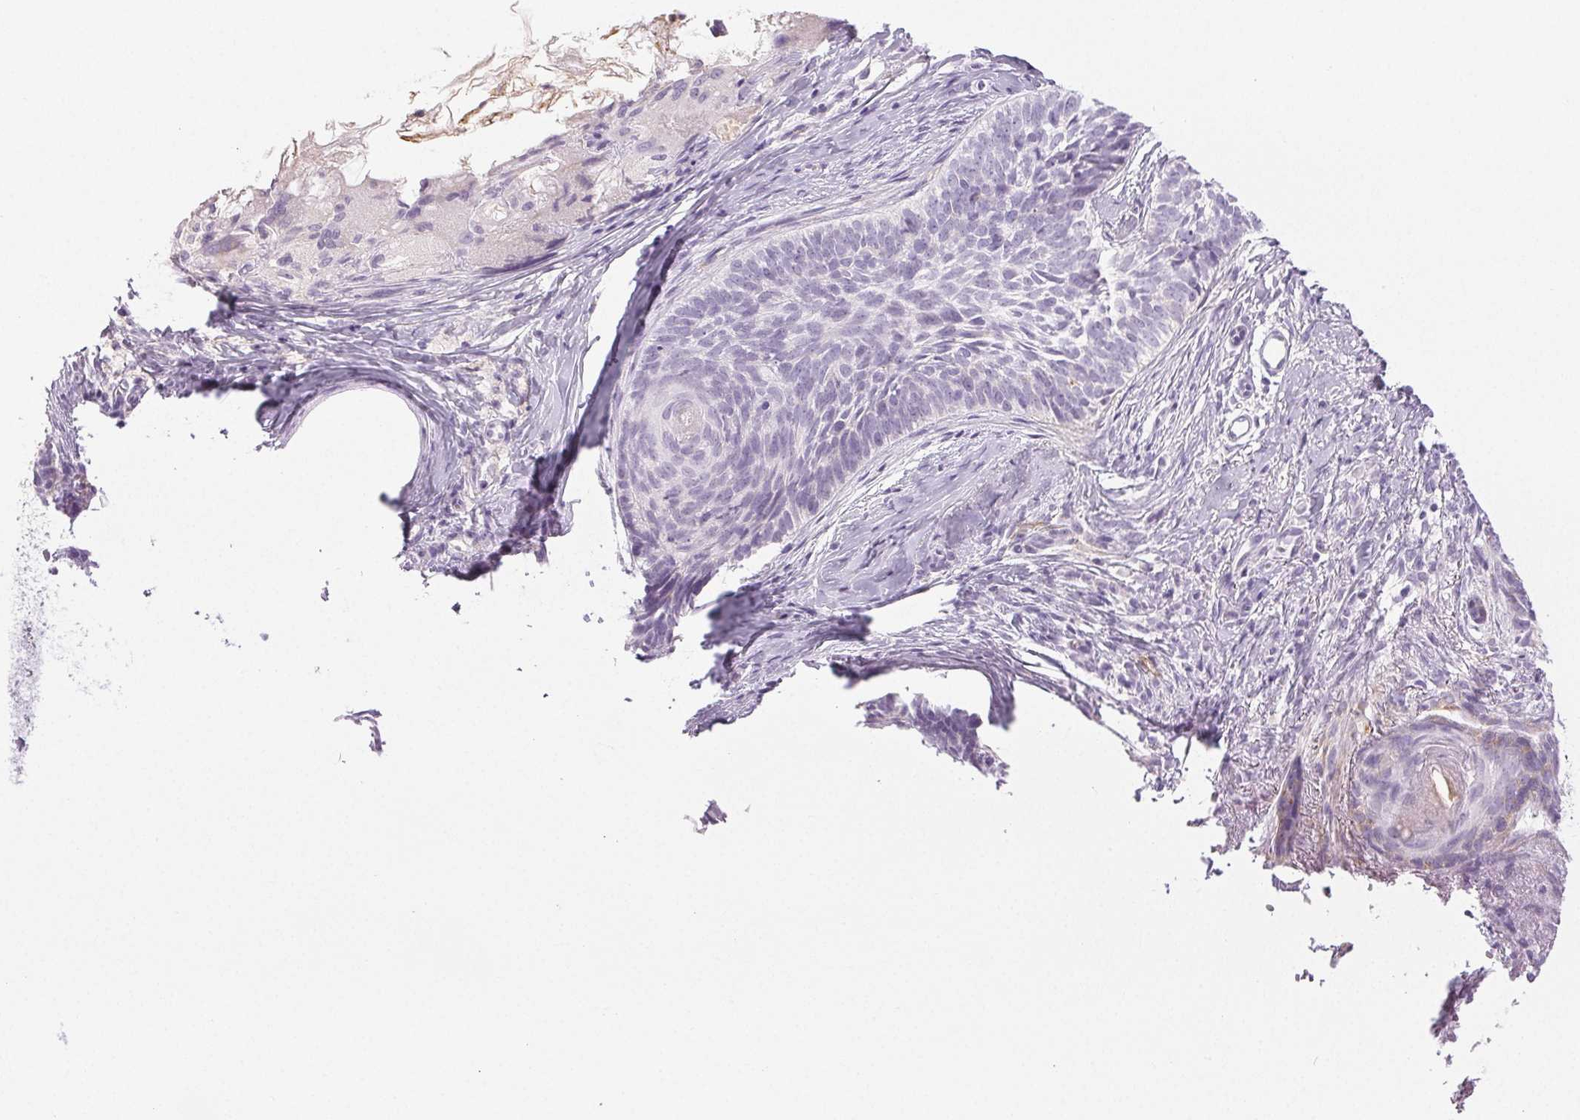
{"staining": {"intensity": "negative", "quantity": "none", "location": "none"}, "tissue": "skin cancer", "cell_type": "Tumor cells", "image_type": "cancer", "snomed": [{"axis": "morphology", "description": "Basal cell carcinoma"}, {"axis": "topography", "description": "Skin"}], "caption": "High magnification brightfield microscopy of basal cell carcinoma (skin) stained with DAB (brown) and counterstained with hematoxylin (blue): tumor cells show no significant staining.", "gene": "COL7A1", "patient": {"sex": "female", "age": 74}}